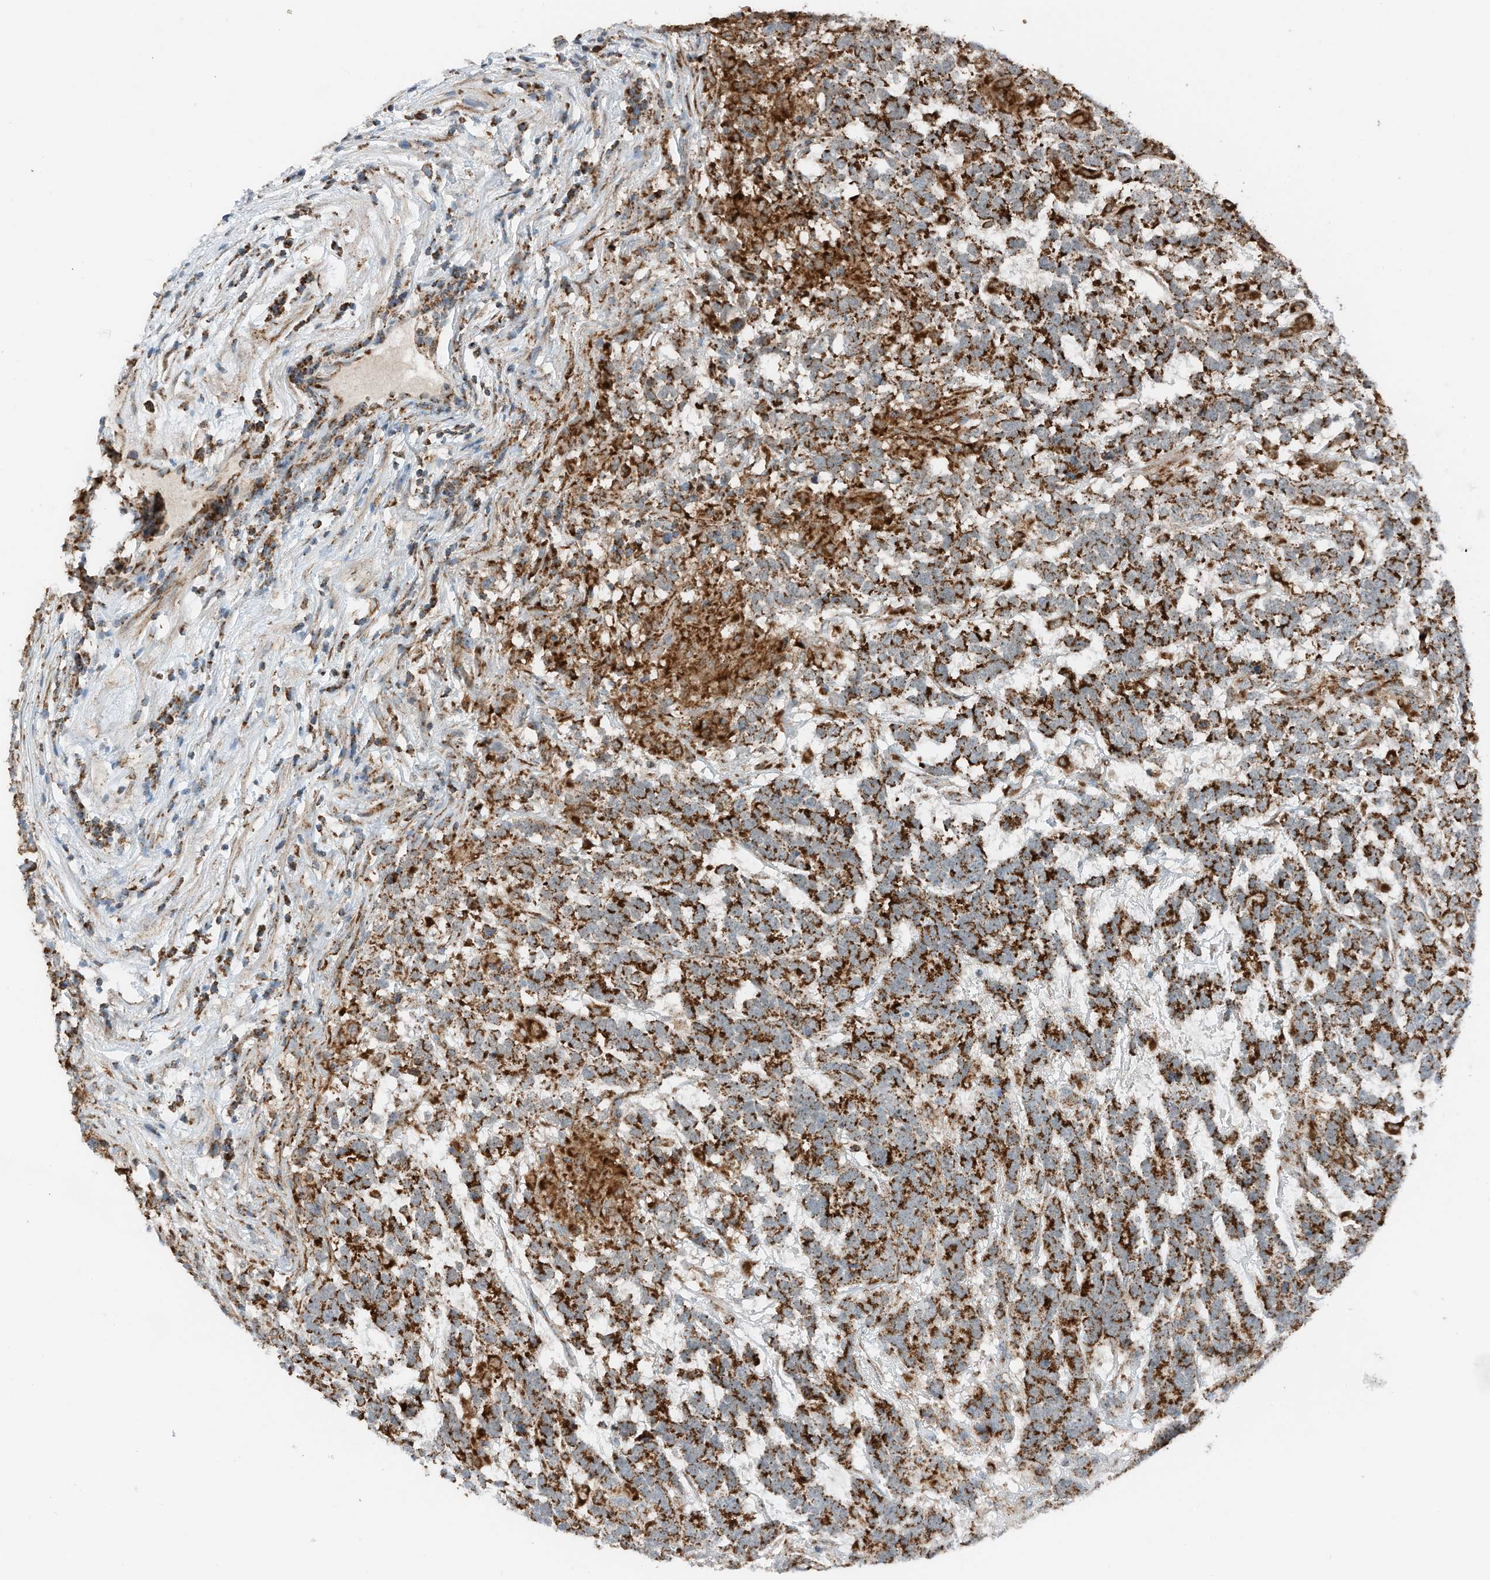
{"staining": {"intensity": "strong", "quantity": ">75%", "location": "cytoplasmic/membranous"}, "tissue": "testis cancer", "cell_type": "Tumor cells", "image_type": "cancer", "snomed": [{"axis": "morphology", "description": "Carcinoma, Embryonal, NOS"}, {"axis": "topography", "description": "Testis"}], "caption": "Strong cytoplasmic/membranous protein expression is appreciated in approximately >75% of tumor cells in testis embryonal carcinoma. (DAB (3,3'-diaminobenzidine) = brown stain, brightfield microscopy at high magnification).", "gene": "RMND1", "patient": {"sex": "male", "age": 26}}